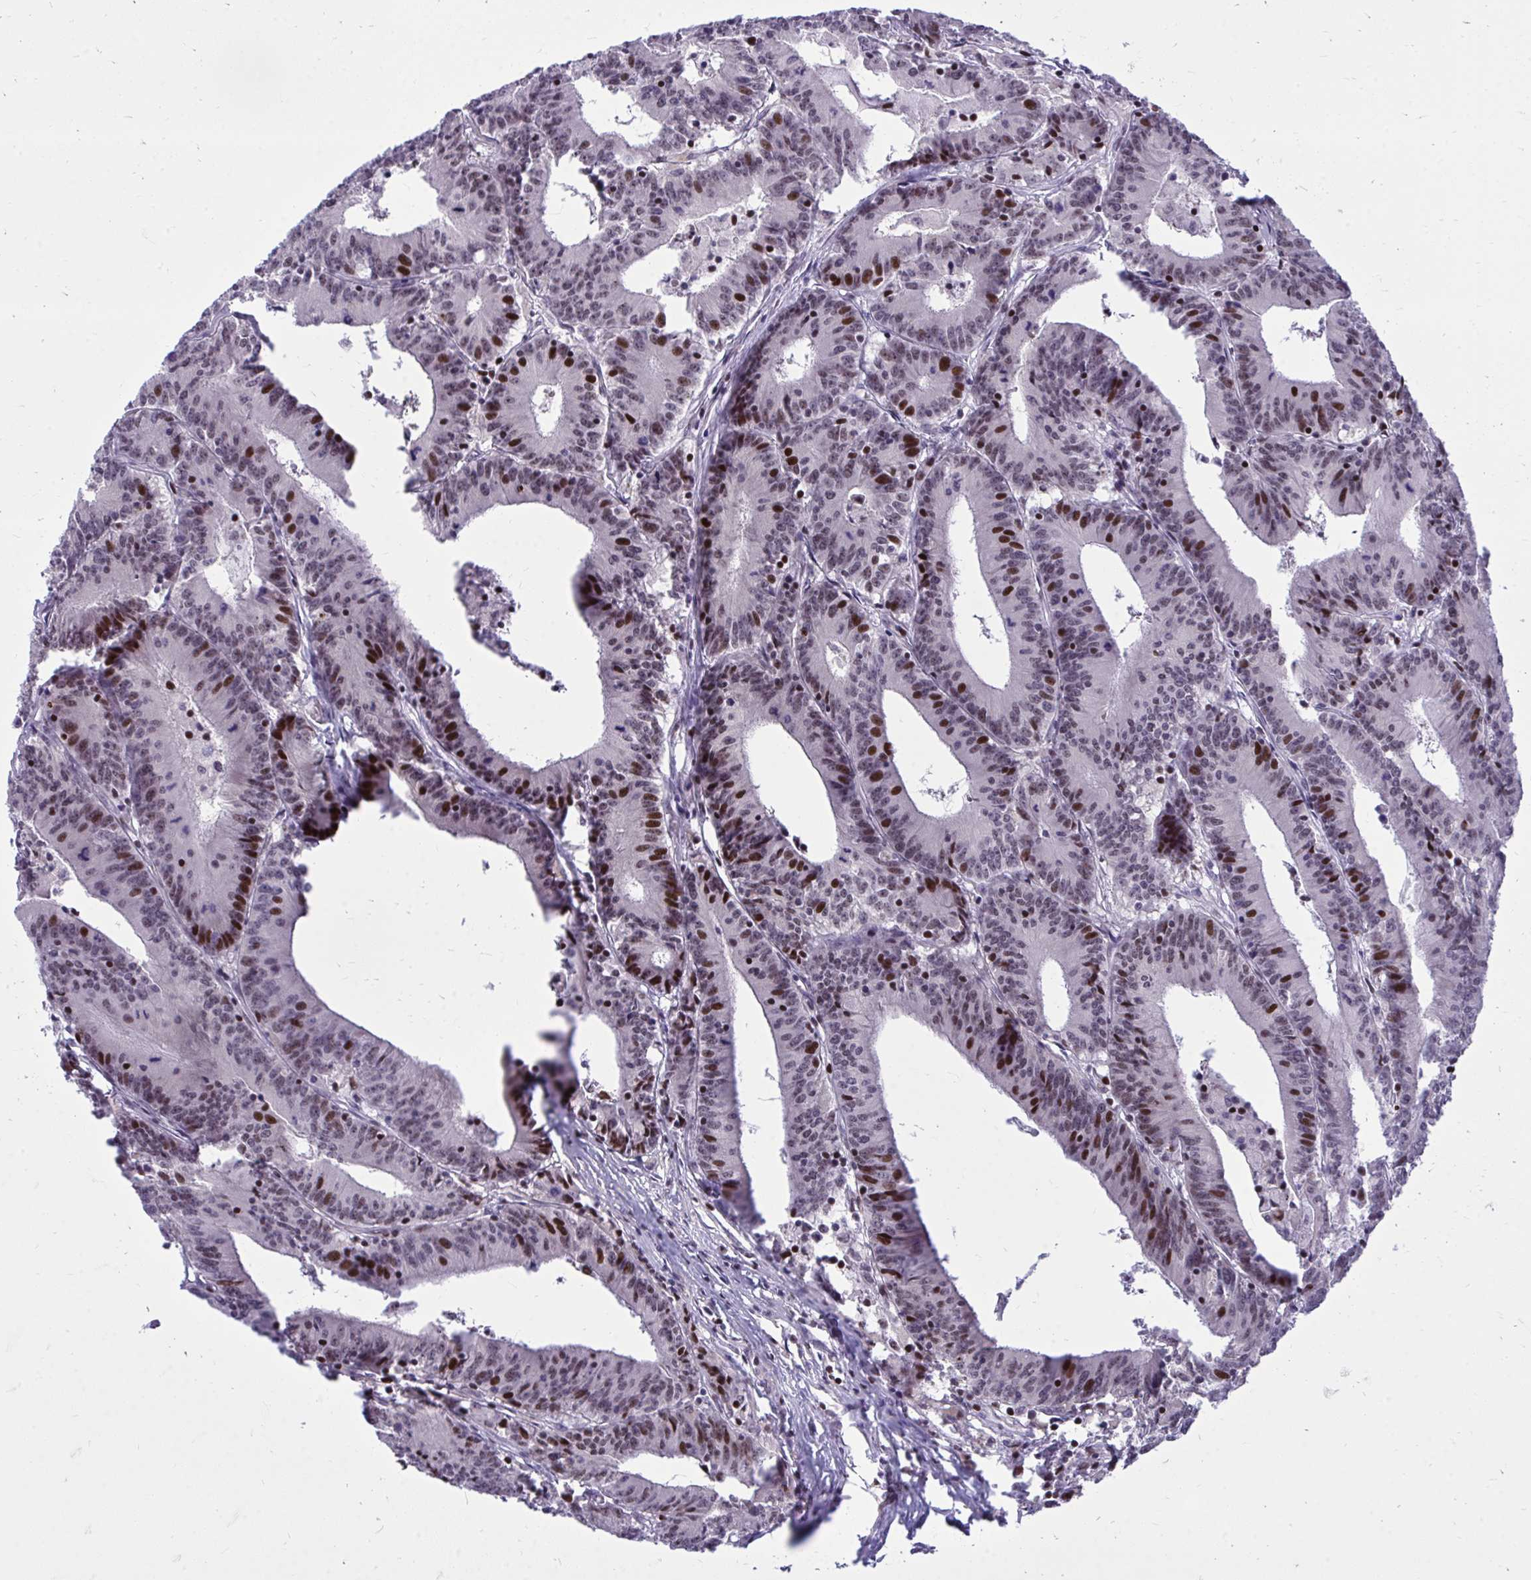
{"staining": {"intensity": "strong", "quantity": "25%-75%", "location": "nuclear"}, "tissue": "colorectal cancer", "cell_type": "Tumor cells", "image_type": "cancer", "snomed": [{"axis": "morphology", "description": "Adenocarcinoma, NOS"}, {"axis": "topography", "description": "Colon"}], "caption": "The photomicrograph demonstrates immunohistochemical staining of colorectal cancer. There is strong nuclear positivity is seen in approximately 25%-75% of tumor cells.", "gene": "C14orf39", "patient": {"sex": "female", "age": 78}}